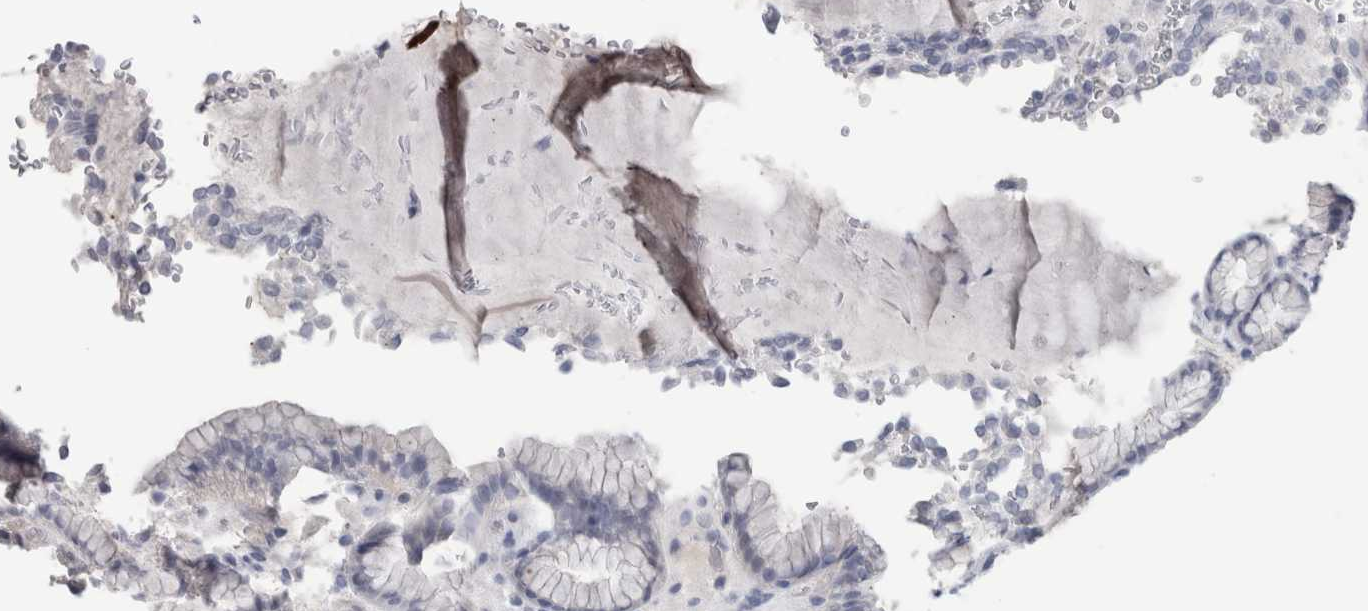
{"staining": {"intensity": "negative", "quantity": "none", "location": "none"}, "tissue": "stomach", "cell_type": "Glandular cells", "image_type": "normal", "snomed": [{"axis": "morphology", "description": "Normal tissue, NOS"}, {"axis": "topography", "description": "Stomach"}], "caption": "High power microscopy photomicrograph of an immunohistochemistry micrograph of unremarkable stomach, revealing no significant positivity in glandular cells.", "gene": "ADAM2", "patient": {"sex": "male", "age": 42}}